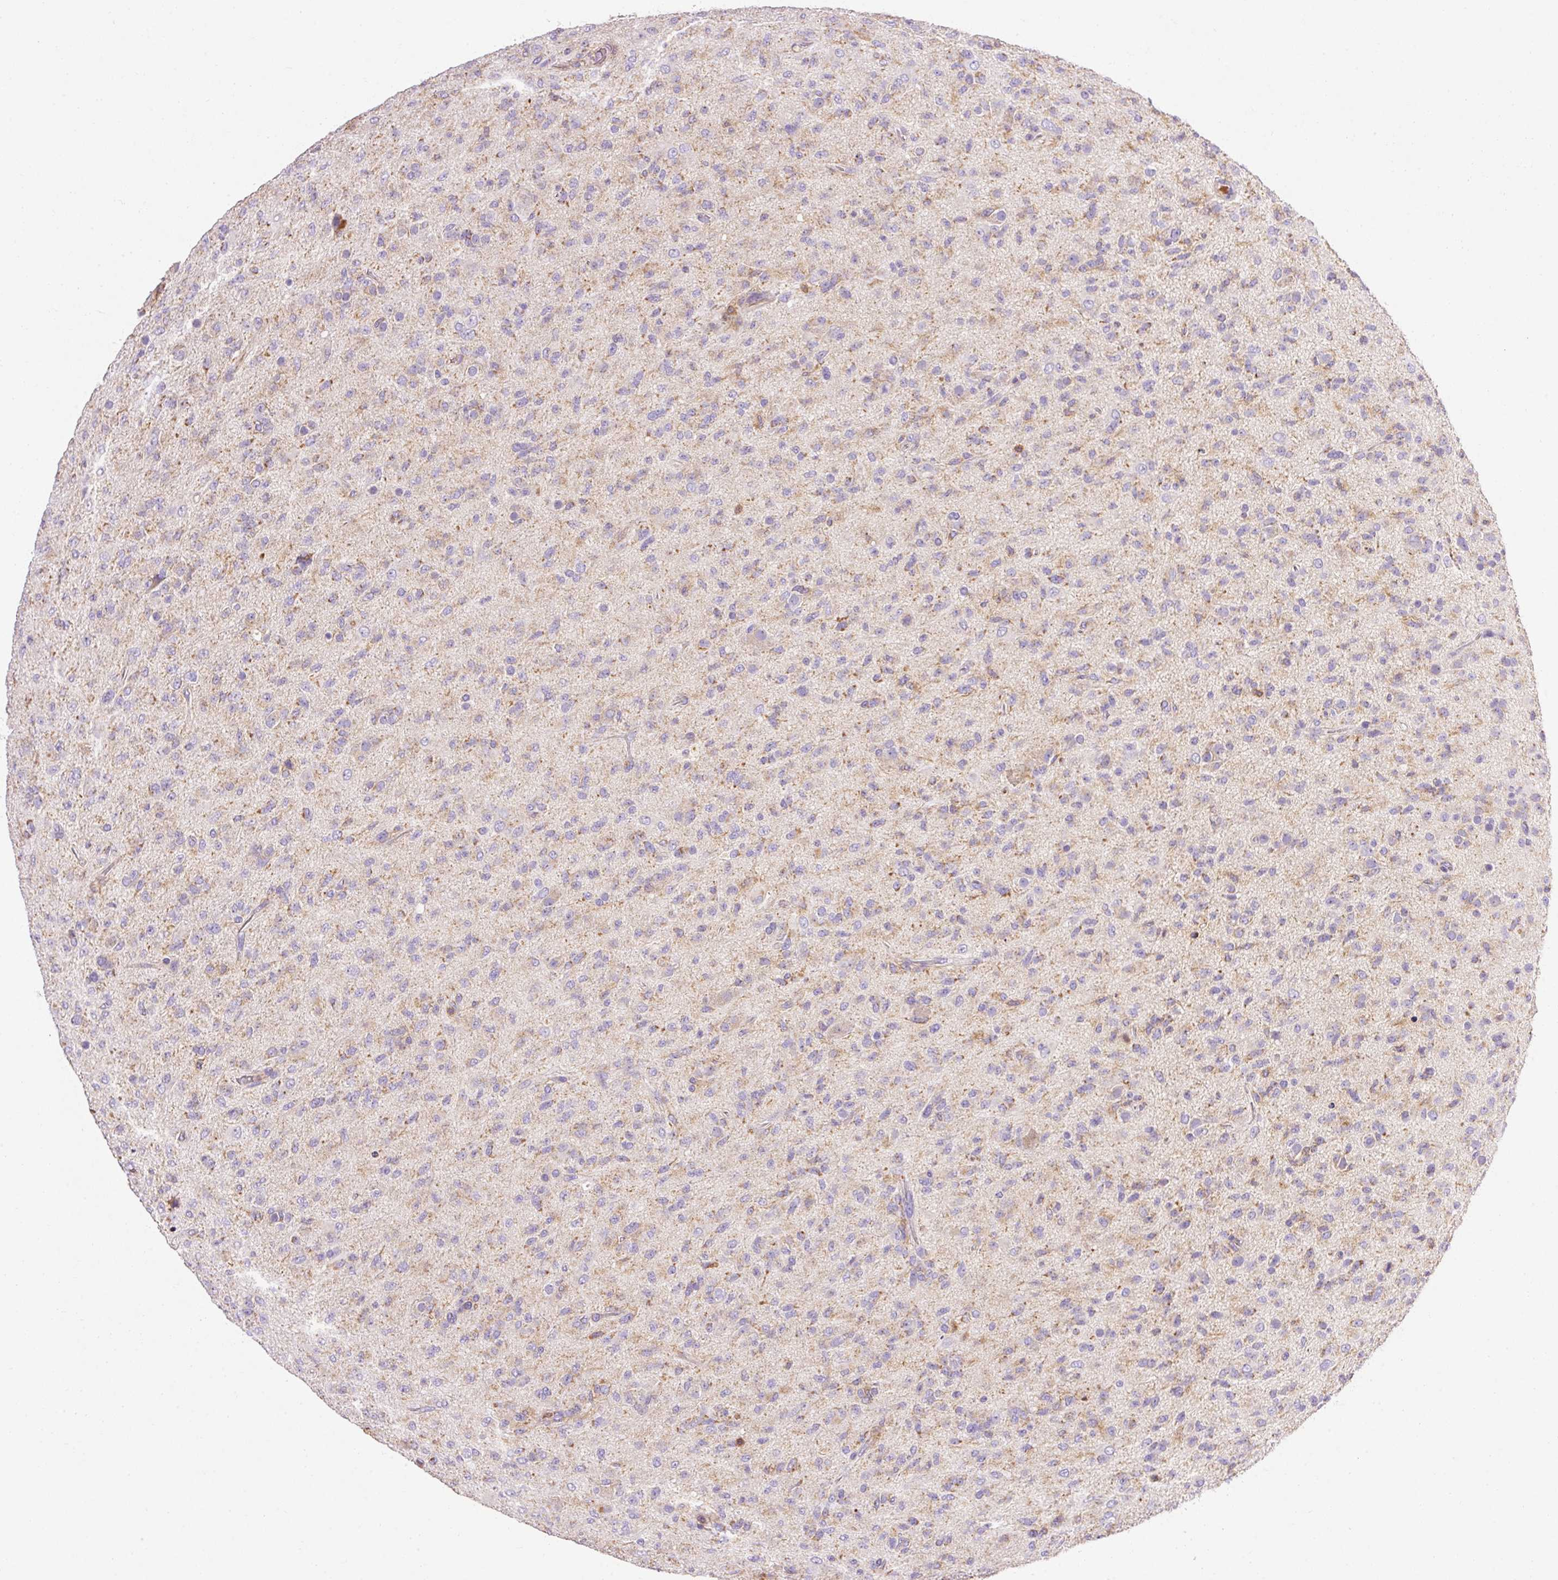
{"staining": {"intensity": "negative", "quantity": "none", "location": "none"}, "tissue": "glioma", "cell_type": "Tumor cells", "image_type": "cancer", "snomed": [{"axis": "morphology", "description": "Glioma, malignant, Low grade"}, {"axis": "topography", "description": "Brain"}], "caption": "High magnification brightfield microscopy of glioma stained with DAB (3,3'-diaminobenzidine) (brown) and counterstained with hematoxylin (blue): tumor cells show no significant staining.", "gene": "IMMT", "patient": {"sex": "male", "age": 65}}